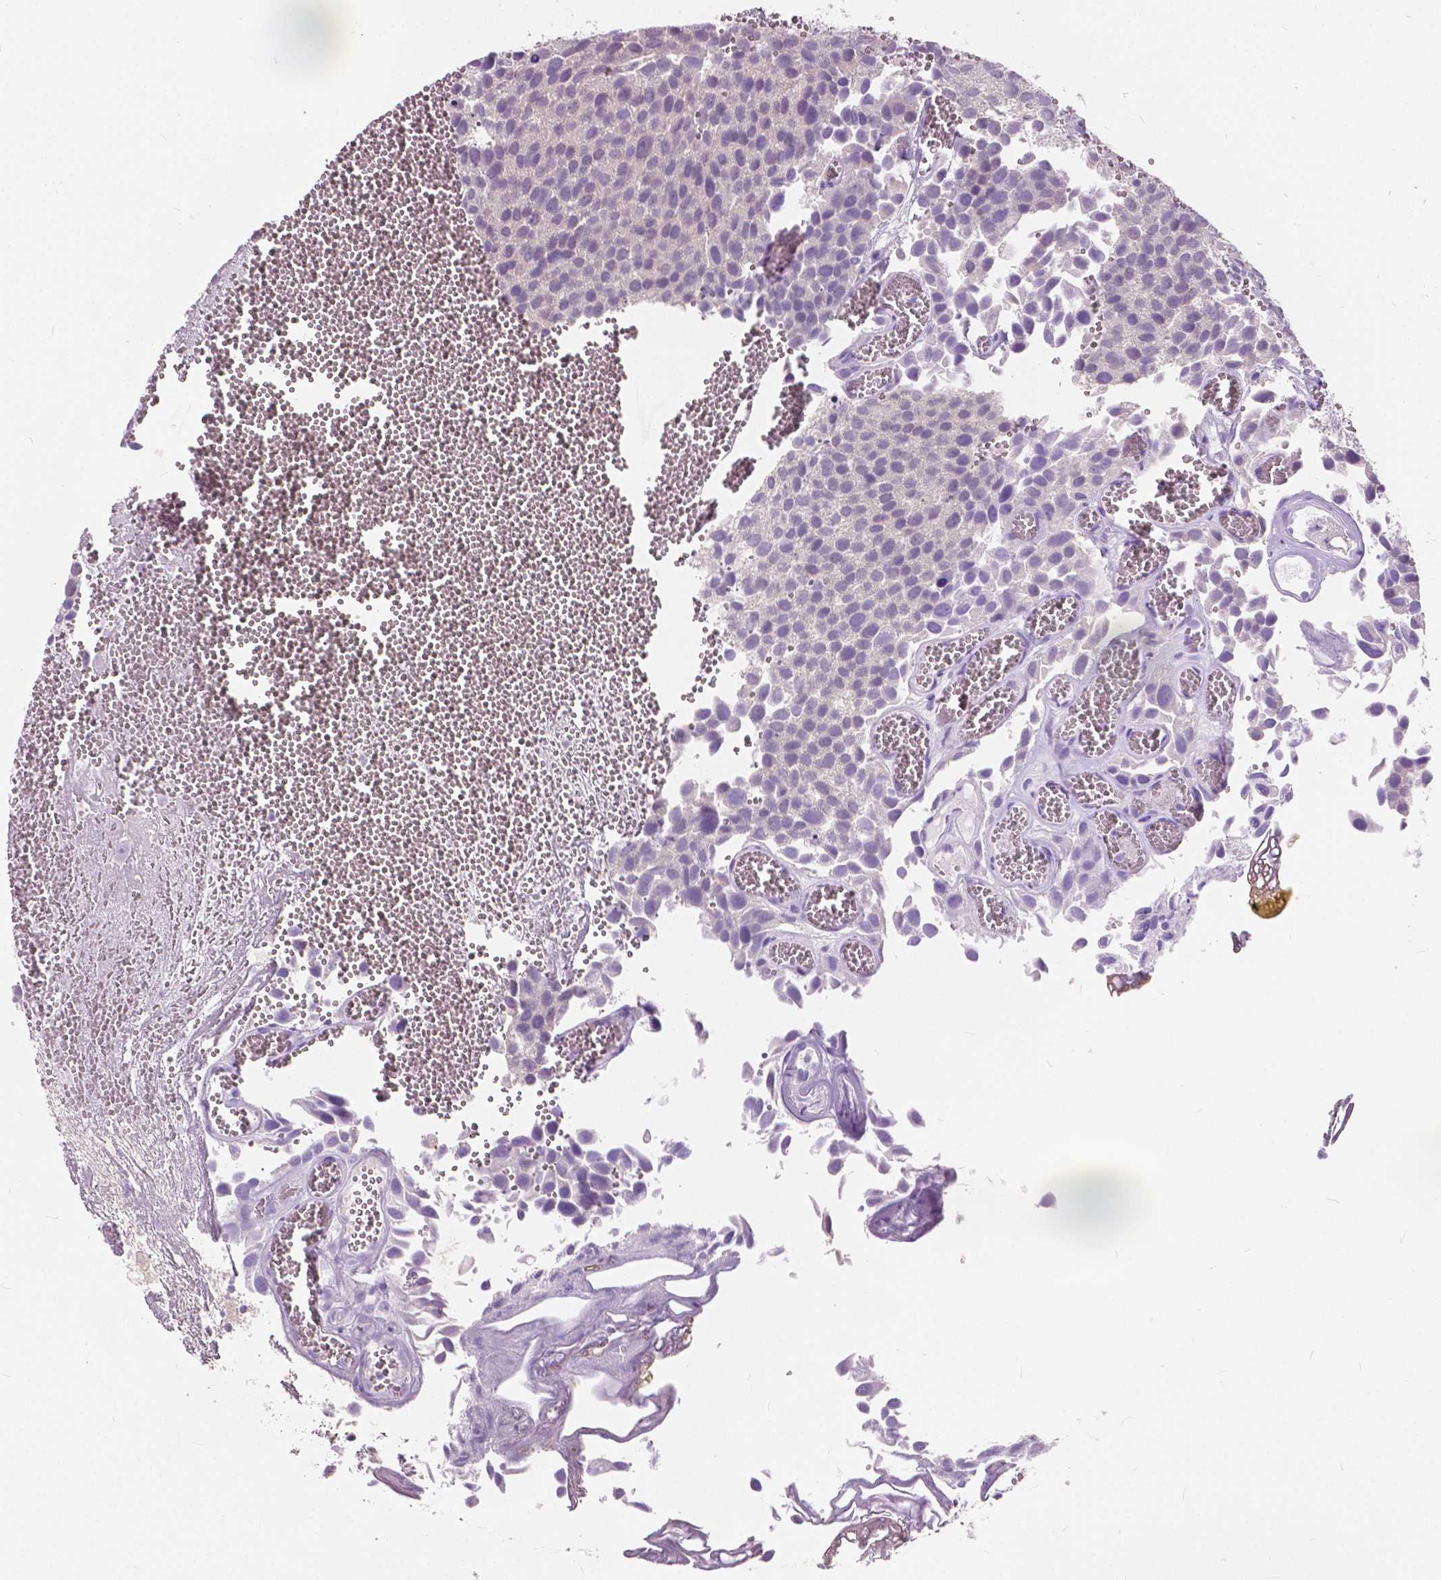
{"staining": {"intensity": "negative", "quantity": "none", "location": "none"}, "tissue": "urothelial cancer", "cell_type": "Tumor cells", "image_type": "cancer", "snomed": [{"axis": "morphology", "description": "Urothelial carcinoma, Low grade"}, {"axis": "topography", "description": "Urinary bladder"}], "caption": "The histopathology image shows no significant staining in tumor cells of urothelial cancer. (Stains: DAB (3,3'-diaminobenzidine) immunohistochemistry (IHC) with hematoxylin counter stain, Microscopy: brightfield microscopy at high magnification).", "gene": "TKFC", "patient": {"sex": "female", "age": 69}}